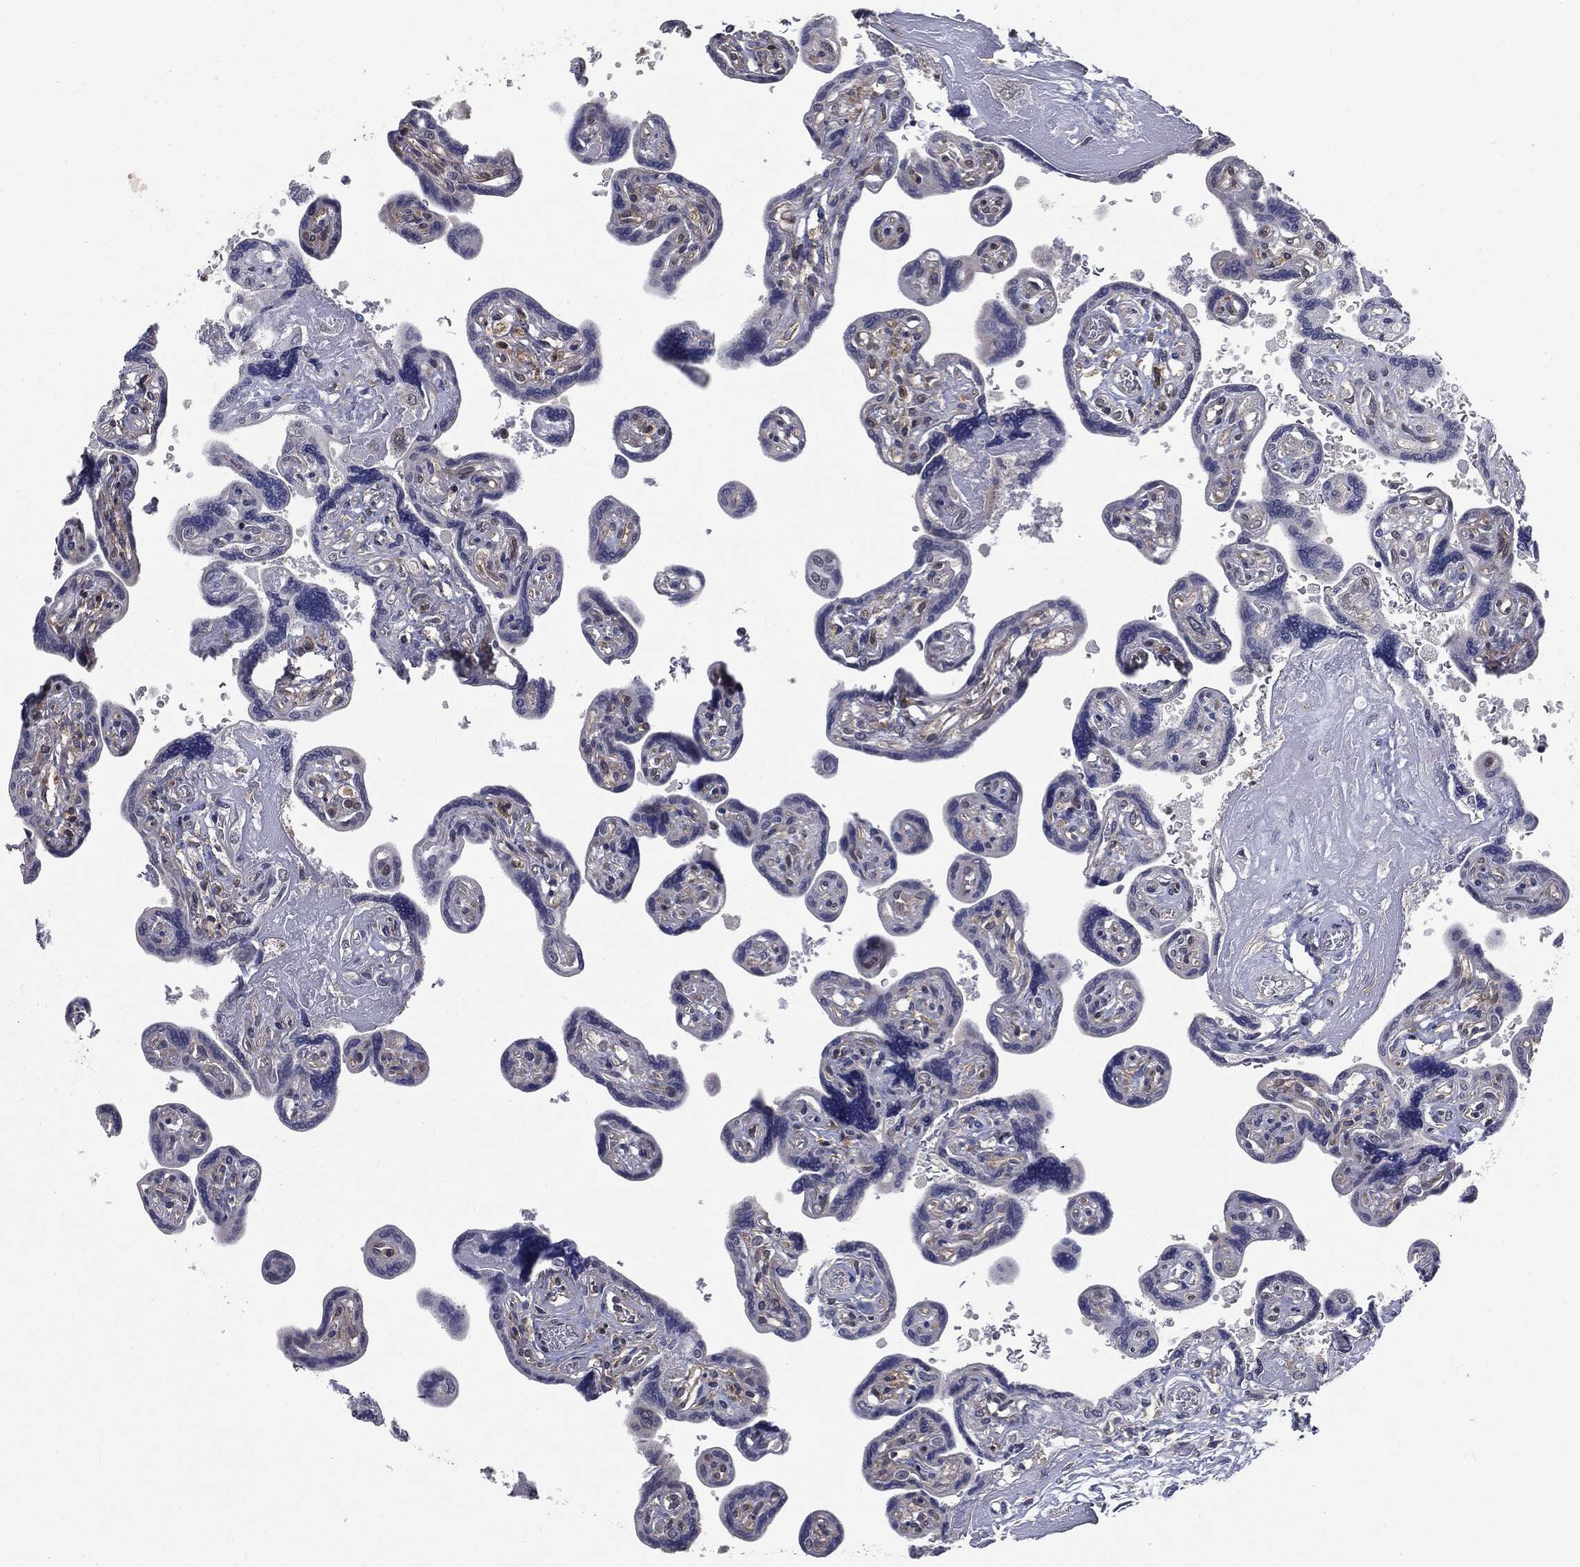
{"staining": {"intensity": "moderate", "quantity": ">75%", "location": "cytoplasmic/membranous,nuclear"}, "tissue": "placenta", "cell_type": "Decidual cells", "image_type": "normal", "snomed": [{"axis": "morphology", "description": "Normal tissue, NOS"}, {"axis": "topography", "description": "Placenta"}], "caption": "DAB immunohistochemical staining of normal human placenta exhibits moderate cytoplasmic/membranous,nuclear protein expression in approximately >75% of decidual cells. (IHC, brightfield microscopy, high magnification).", "gene": "TRMT1L", "patient": {"sex": "female", "age": 32}}